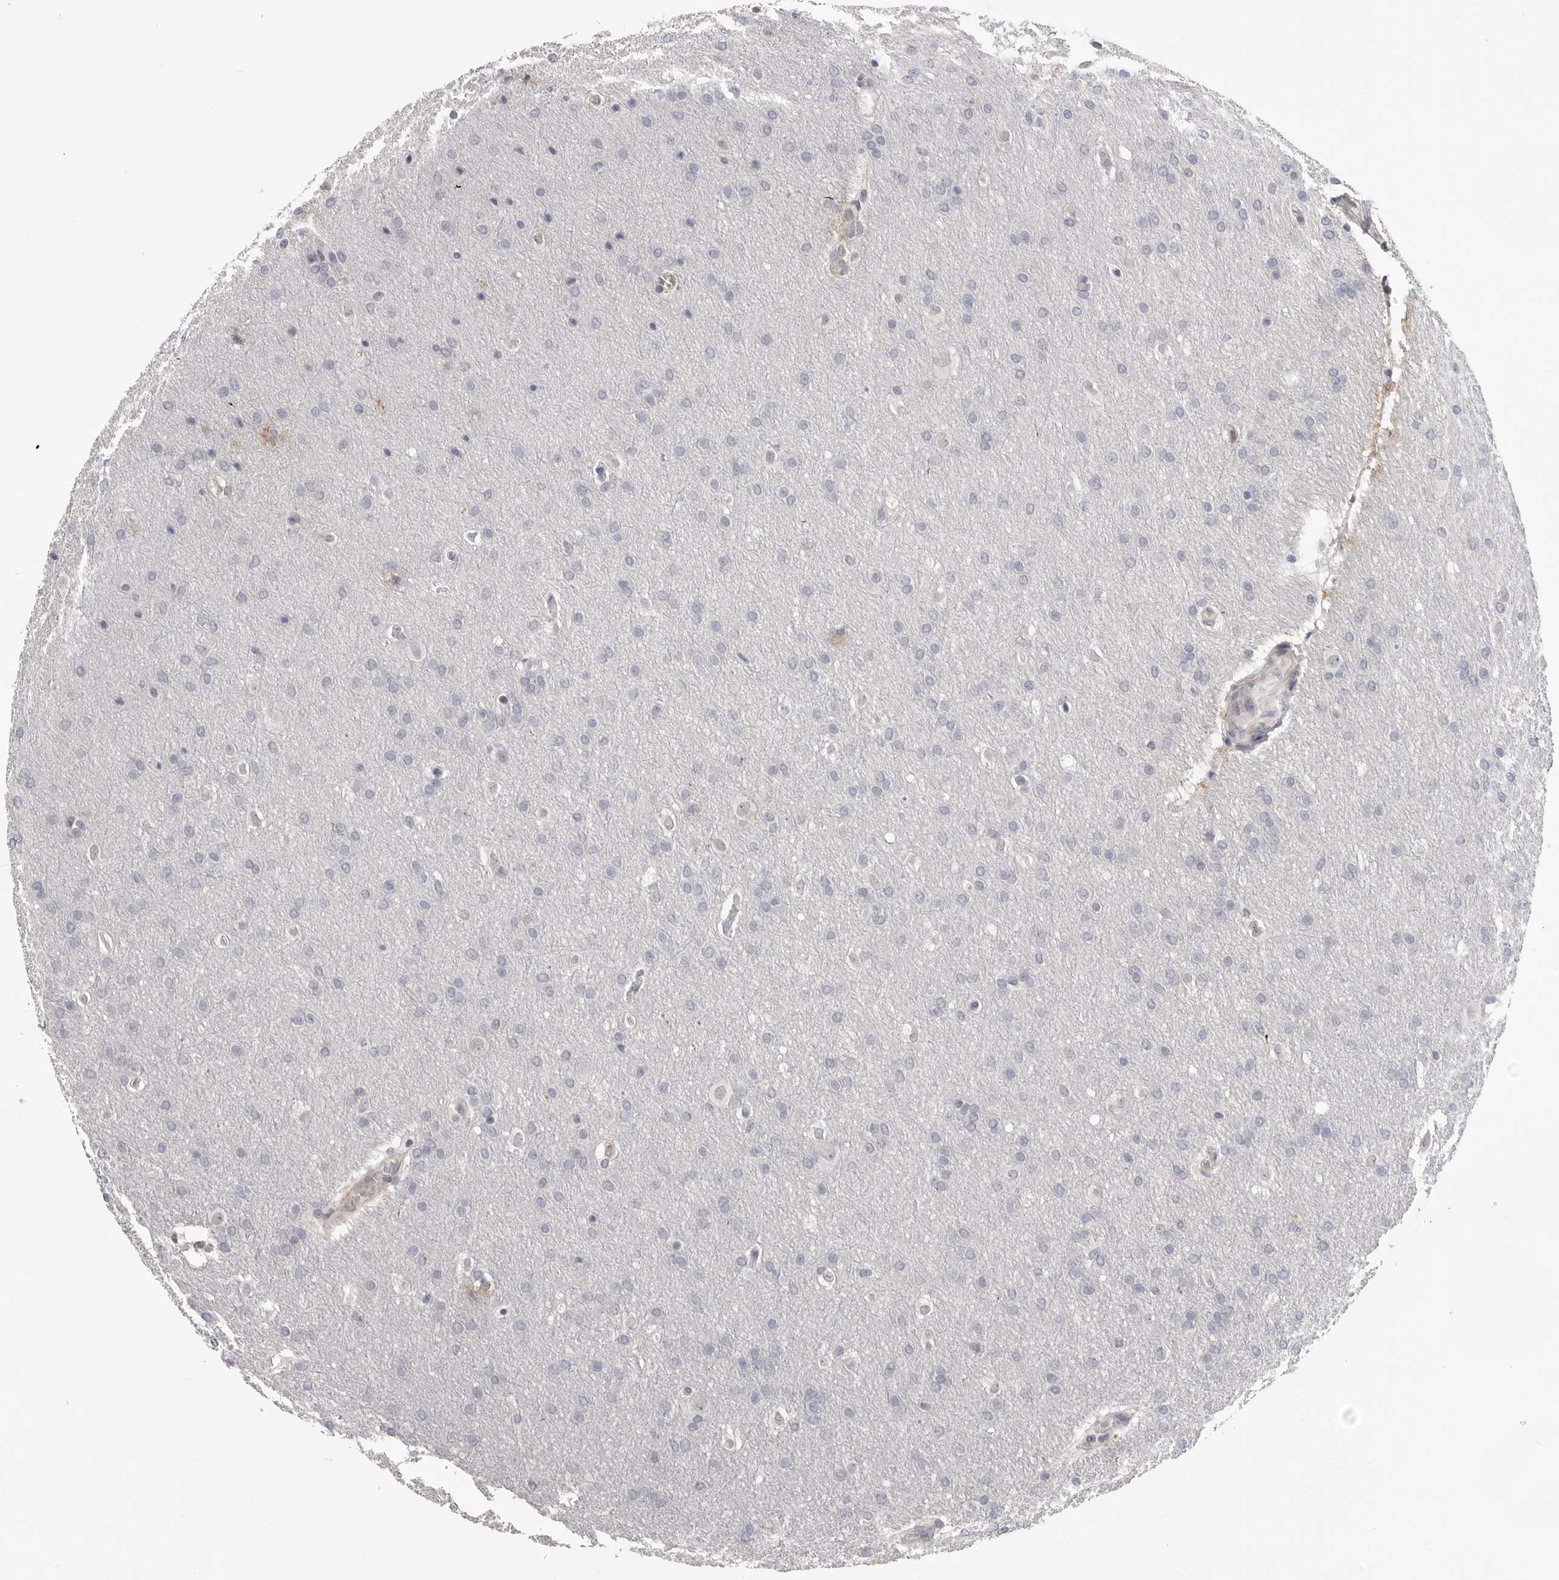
{"staining": {"intensity": "negative", "quantity": "none", "location": "none"}, "tissue": "glioma", "cell_type": "Tumor cells", "image_type": "cancer", "snomed": [{"axis": "morphology", "description": "Glioma, malignant, Low grade"}, {"axis": "topography", "description": "Brain"}], "caption": "This is a image of immunohistochemistry staining of low-grade glioma (malignant), which shows no expression in tumor cells.", "gene": "PLEKHF1", "patient": {"sex": "female", "age": 37}}